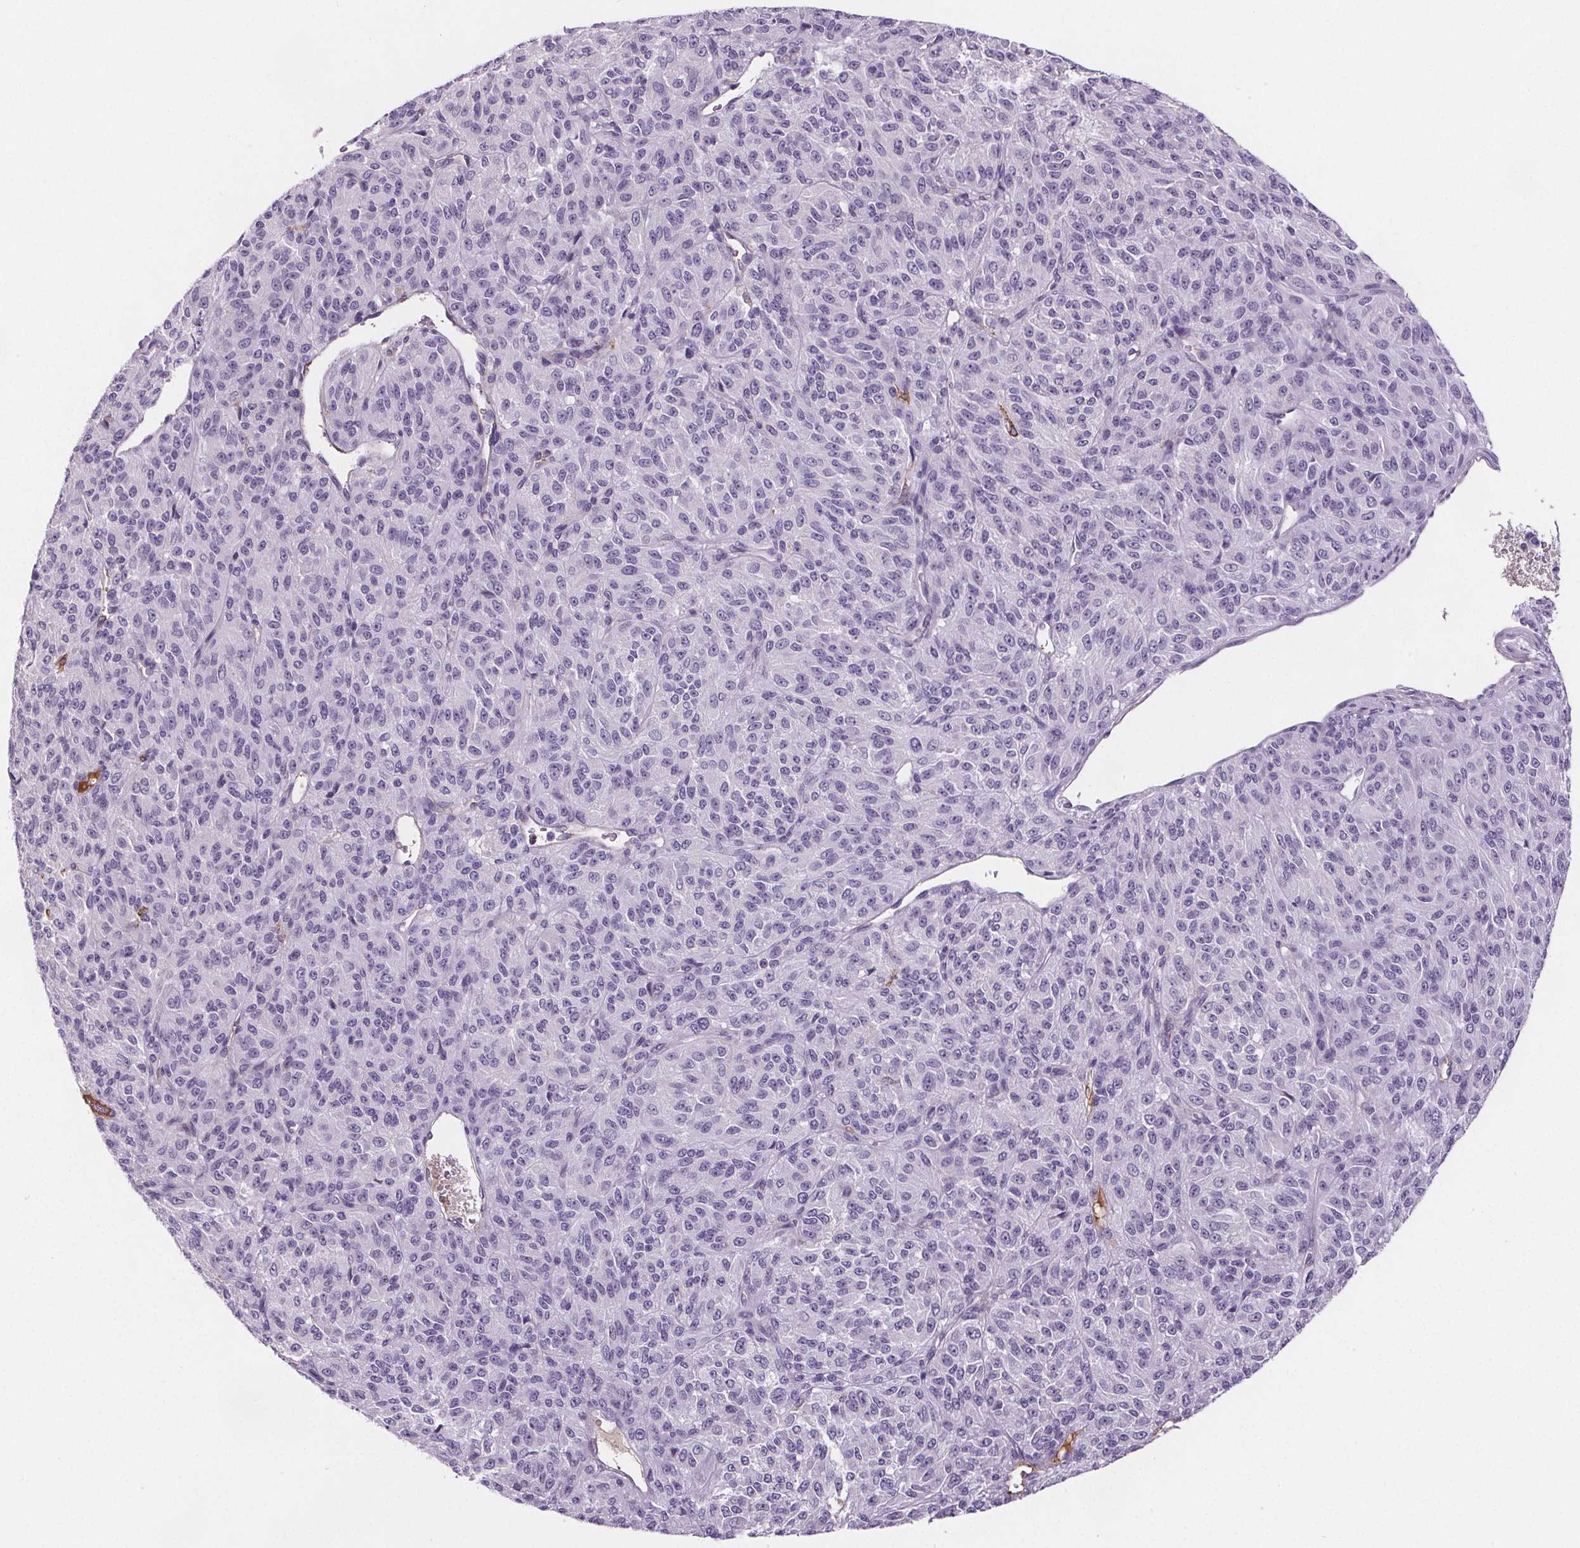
{"staining": {"intensity": "negative", "quantity": "none", "location": "none"}, "tissue": "melanoma", "cell_type": "Tumor cells", "image_type": "cancer", "snomed": [{"axis": "morphology", "description": "Malignant melanoma, Metastatic site"}, {"axis": "topography", "description": "Brain"}], "caption": "Immunohistochemistry (IHC) micrograph of neoplastic tissue: melanoma stained with DAB displays no significant protein staining in tumor cells.", "gene": "CD5L", "patient": {"sex": "female", "age": 56}}